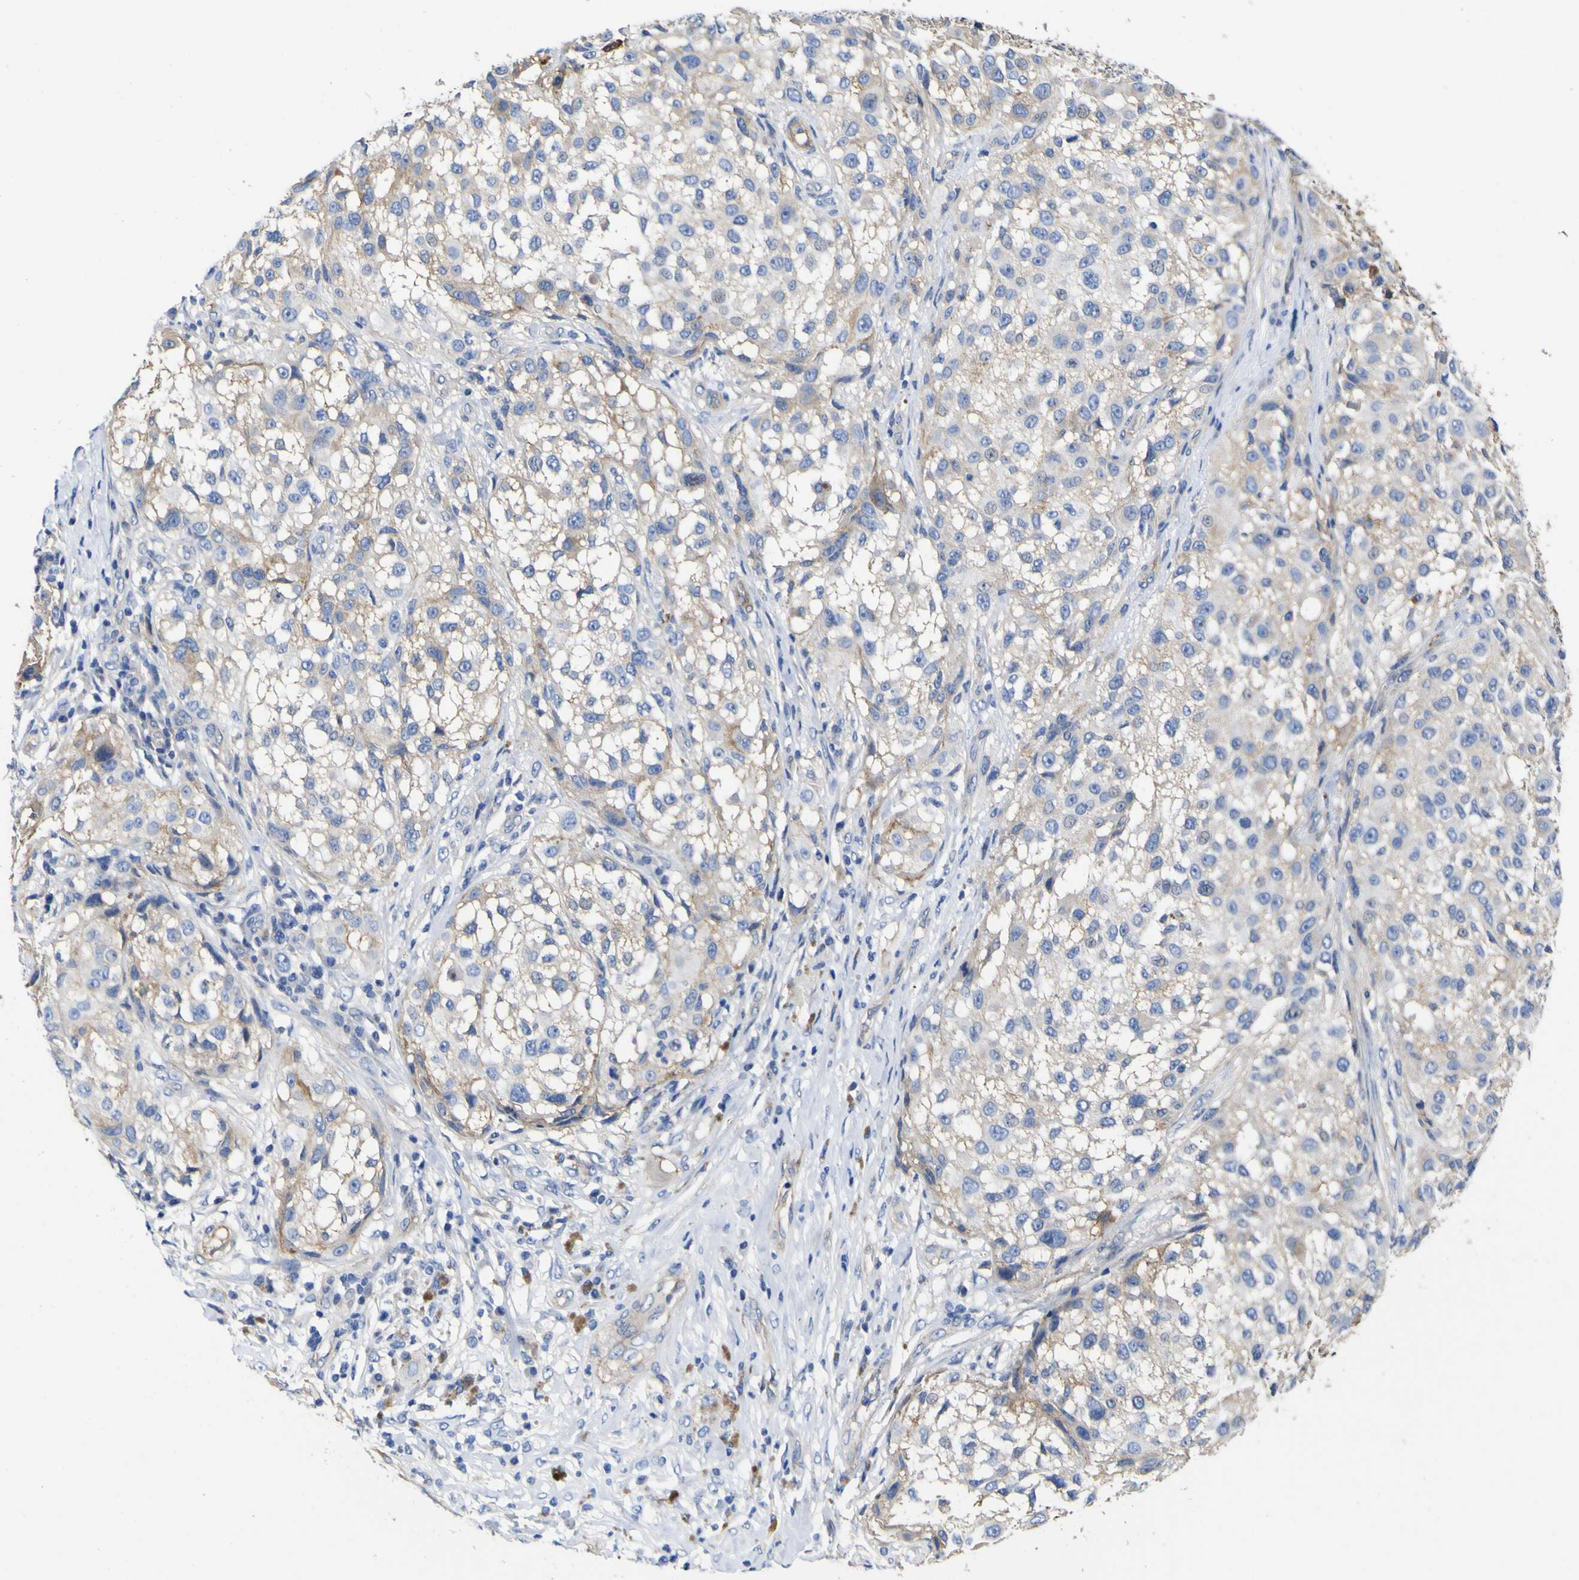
{"staining": {"intensity": "weak", "quantity": "<25%", "location": "cytoplasmic/membranous"}, "tissue": "melanoma", "cell_type": "Tumor cells", "image_type": "cancer", "snomed": [{"axis": "morphology", "description": "Necrosis, NOS"}, {"axis": "morphology", "description": "Malignant melanoma, NOS"}, {"axis": "topography", "description": "Skin"}], "caption": "The immunohistochemistry micrograph has no significant positivity in tumor cells of malignant melanoma tissue. Nuclei are stained in blue.", "gene": "CD151", "patient": {"sex": "female", "age": 87}}